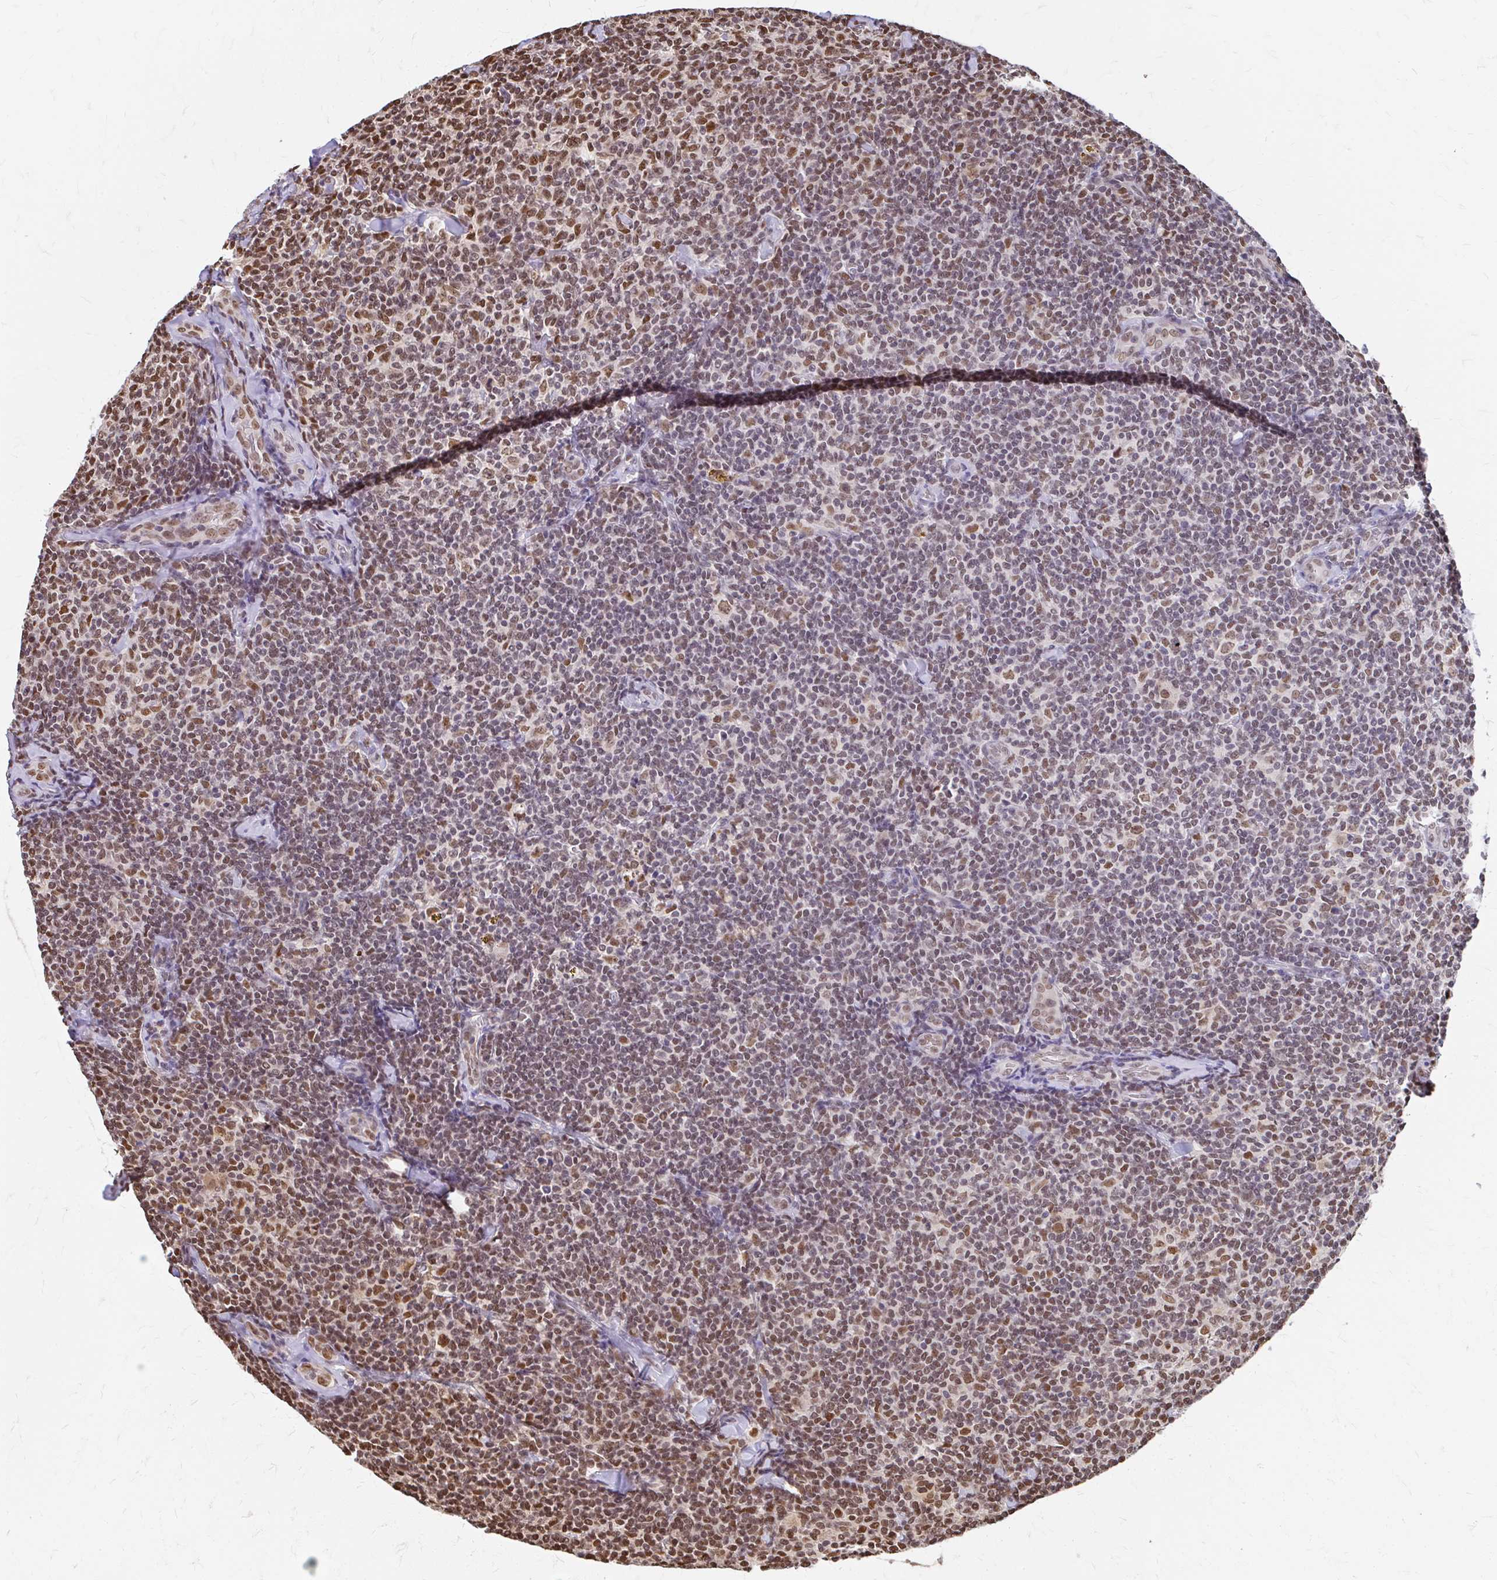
{"staining": {"intensity": "moderate", "quantity": "25%-75%", "location": "nuclear"}, "tissue": "lymphoma", "cell_type": "Tumor cells", "image_type": "cancer", "snomed": [{"axis": "morphology", "description": "Malignant lymphoma, non-Hodgkin's type, Low grade"}, {"axis": "topography", "description": "Lymph node"}], "caption": "Protein expression analysis of human lymphoma reveals moderate nuclear positivity in about 25%-75% of tumor cells. (DAB (3,3'-diaminobenzidine) = brown stain, brightfield microscopy at high magnification).", "gene": "XPO1", "patient": {"sex": "female", "age": 56}}